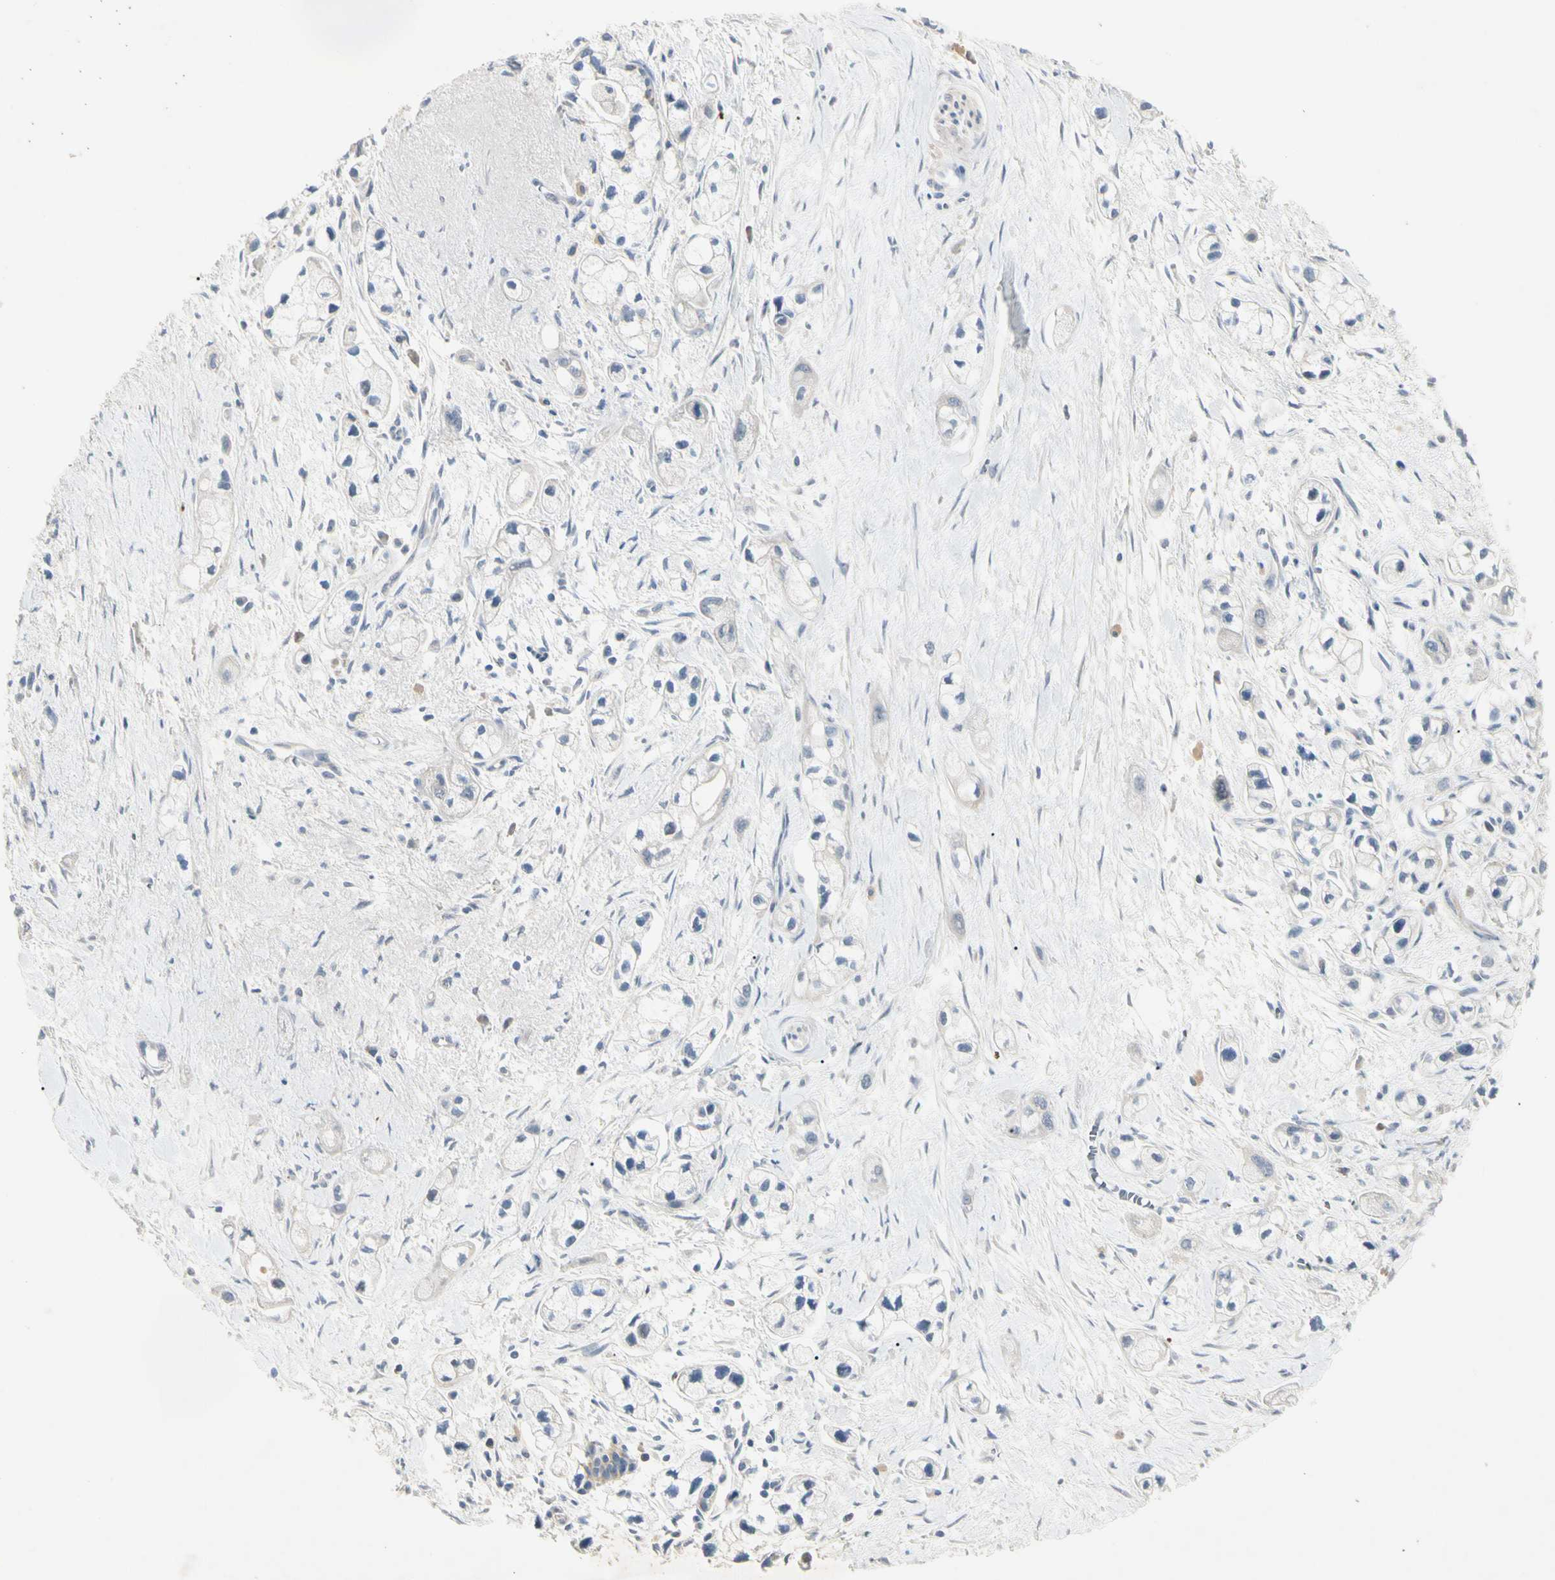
{"staining": {"intensity": "negative", "quantity": "none", "location": "none"}, "tissue": "pancreatic cancer", "cell_type": "Tumor cells", "image_type": "cancer", "snomed": [{"axis": "morphology", "description": "Adenocarcinoma, NOS"}, {"axis": "topography", "description": "Pancreas"}], "caption": "High power microscopy micrograph of an immunohistochemistry micrograph of pancreatic cancer, revealing no significant staining in tumor cells.", "gene": "PRSS21", "patient": {"sex": "male", "age": 74}}